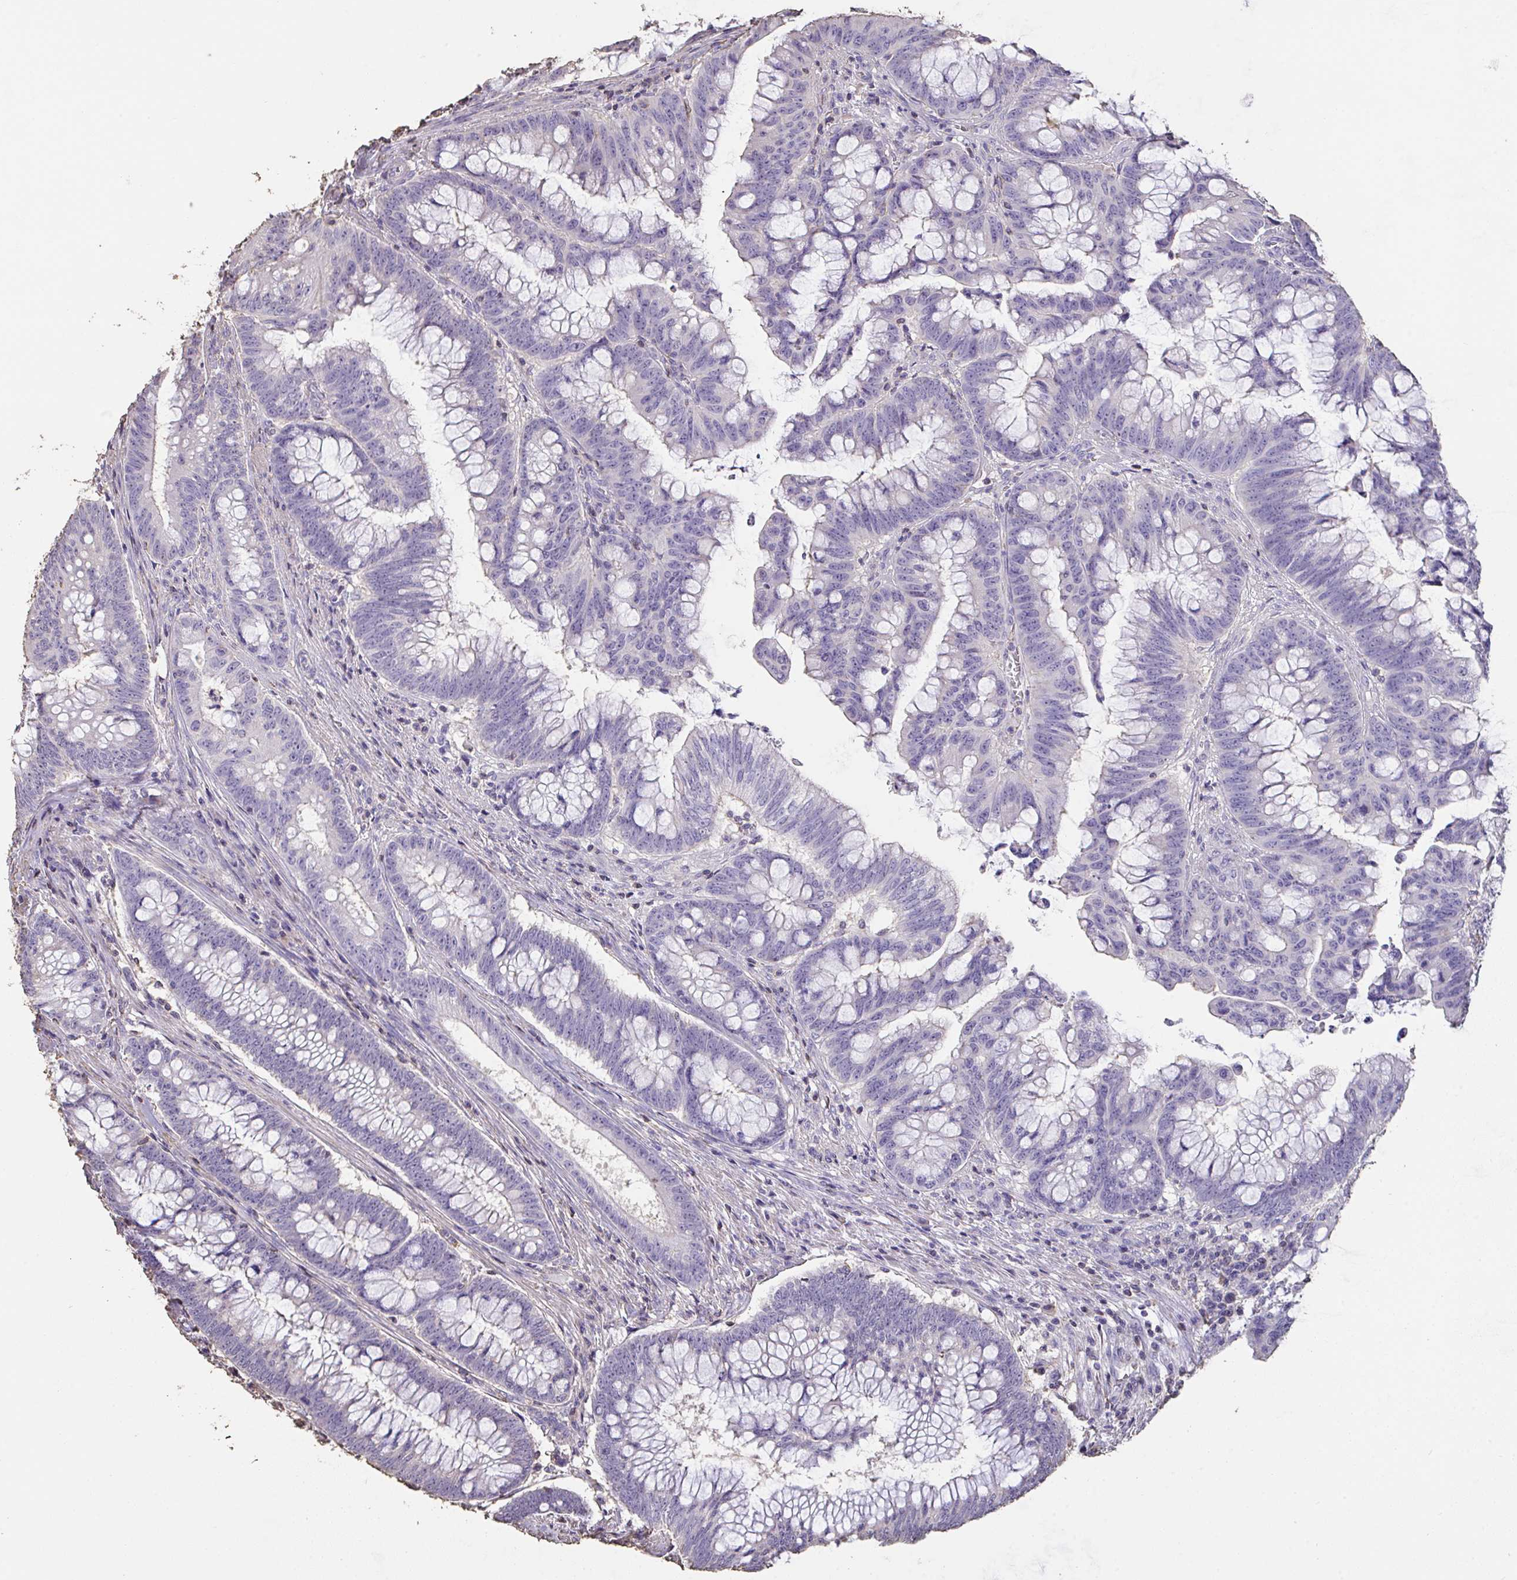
{"staining": {"intensity": "negative", "quantity": "none", "location": "none"}, "tissue": "colorectal cancer", "cell_type": "Tumor cells", "image_type": "cancer", "snomed": [{"axis": "morphology", "description": "Adenocarcinoma, NOS"}, {"axis": "topography", "description": "Colon"}], "caption": "The immunohistochemistry (IHC) histopathology image has no significant staining in tumor cells of colorectal cancer tissue.", "gene": "IL23R", "patient": {"sex": "male", "age": 62}}